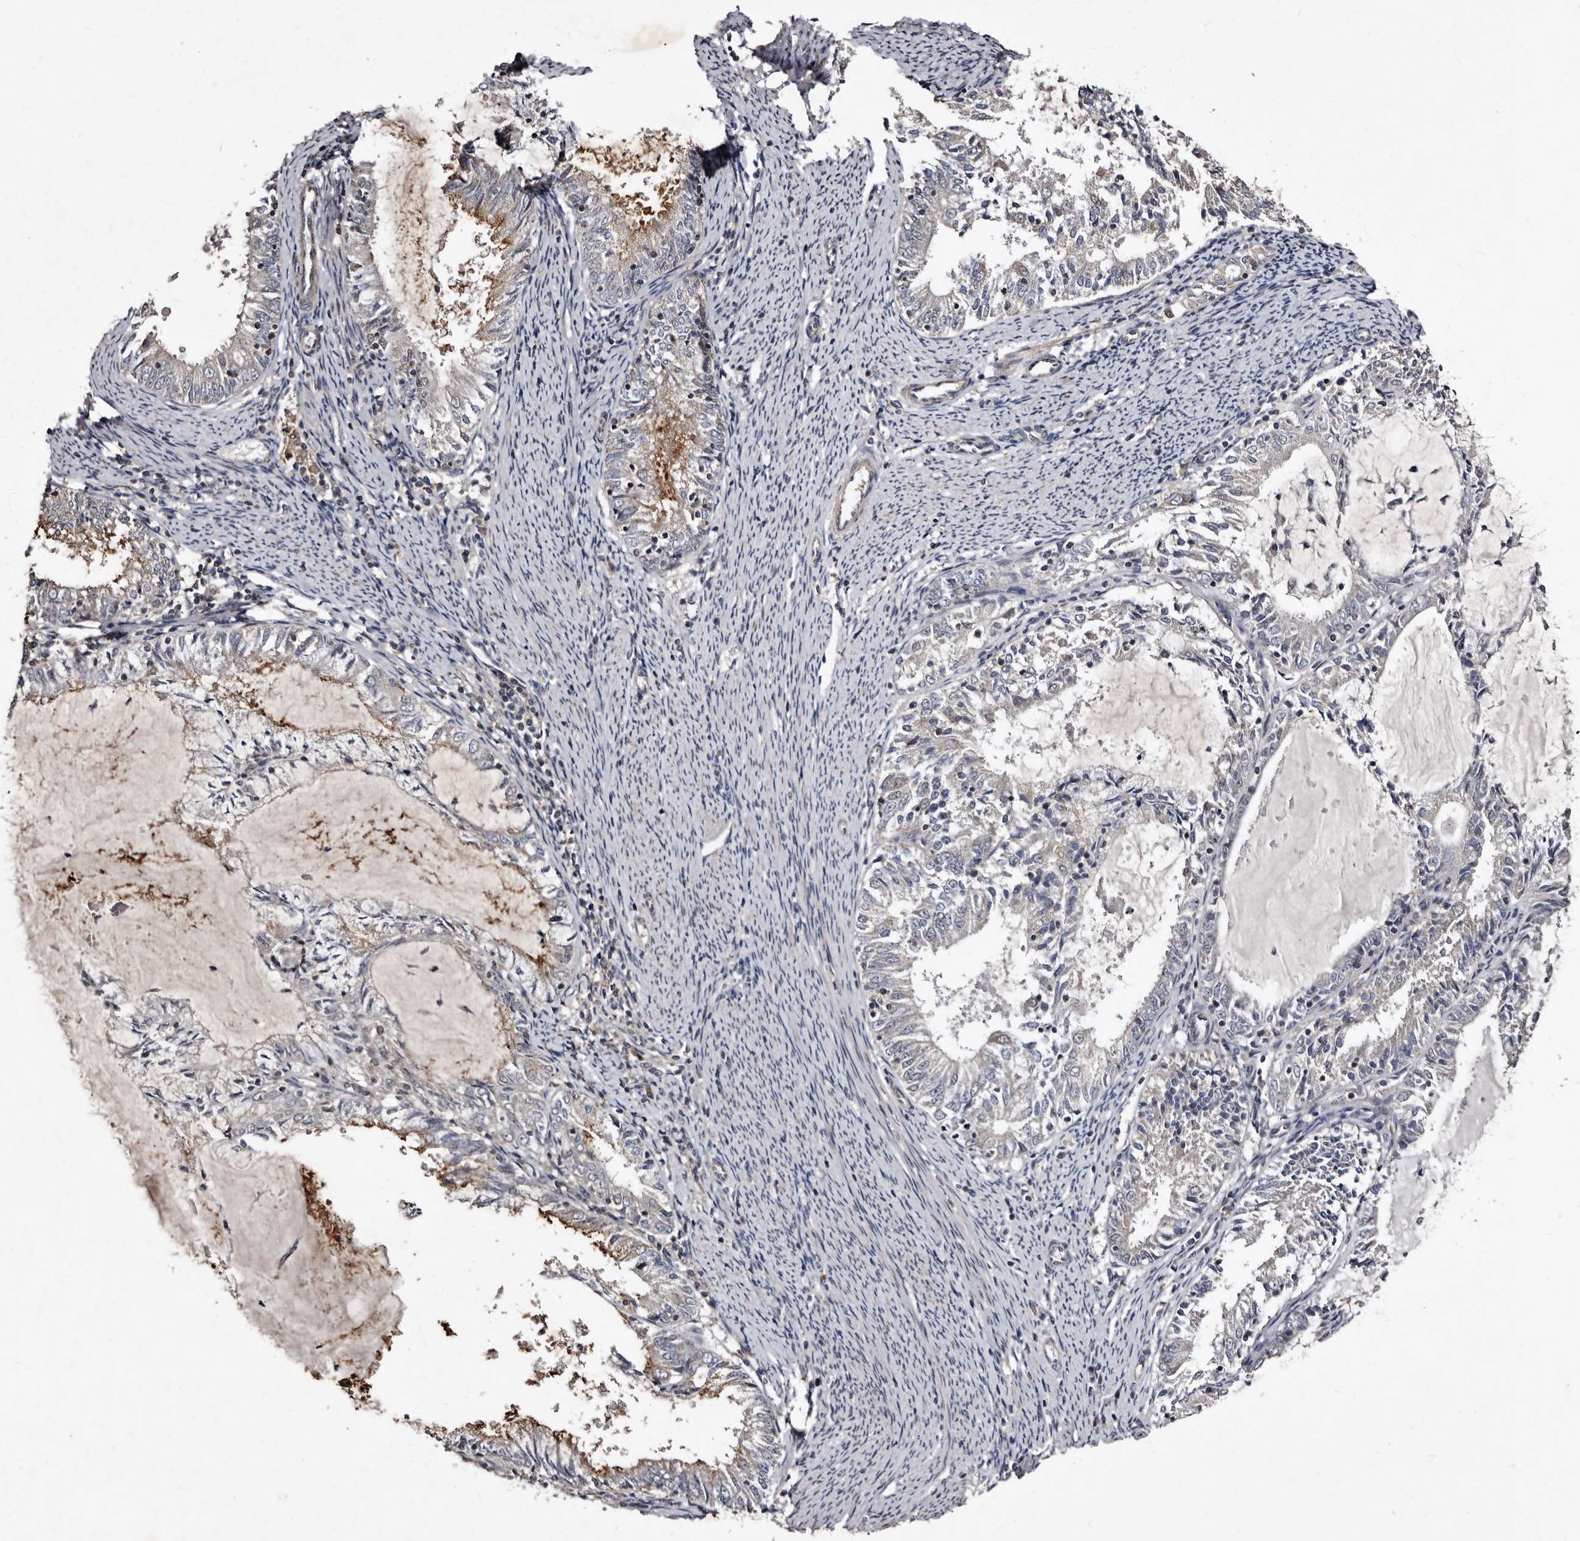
{"staining": {"intensity": "negative", "quantity": "none", "location": "none"}, "tissue": "endometrial cancer", "cell_type": "Tumor cells", "image_type": "cancer", "snomed": [{"axis": "morphology", "description": "Adenocarcinoma, NOS"}, {"axis": "topography", "description": "Endometrium"}], "caption": "Image shows no significant protein positivity in tumor cells of endometrial cancer.", "gene": "MKRN3", "patient": {"sex": "female", "age": 57}}